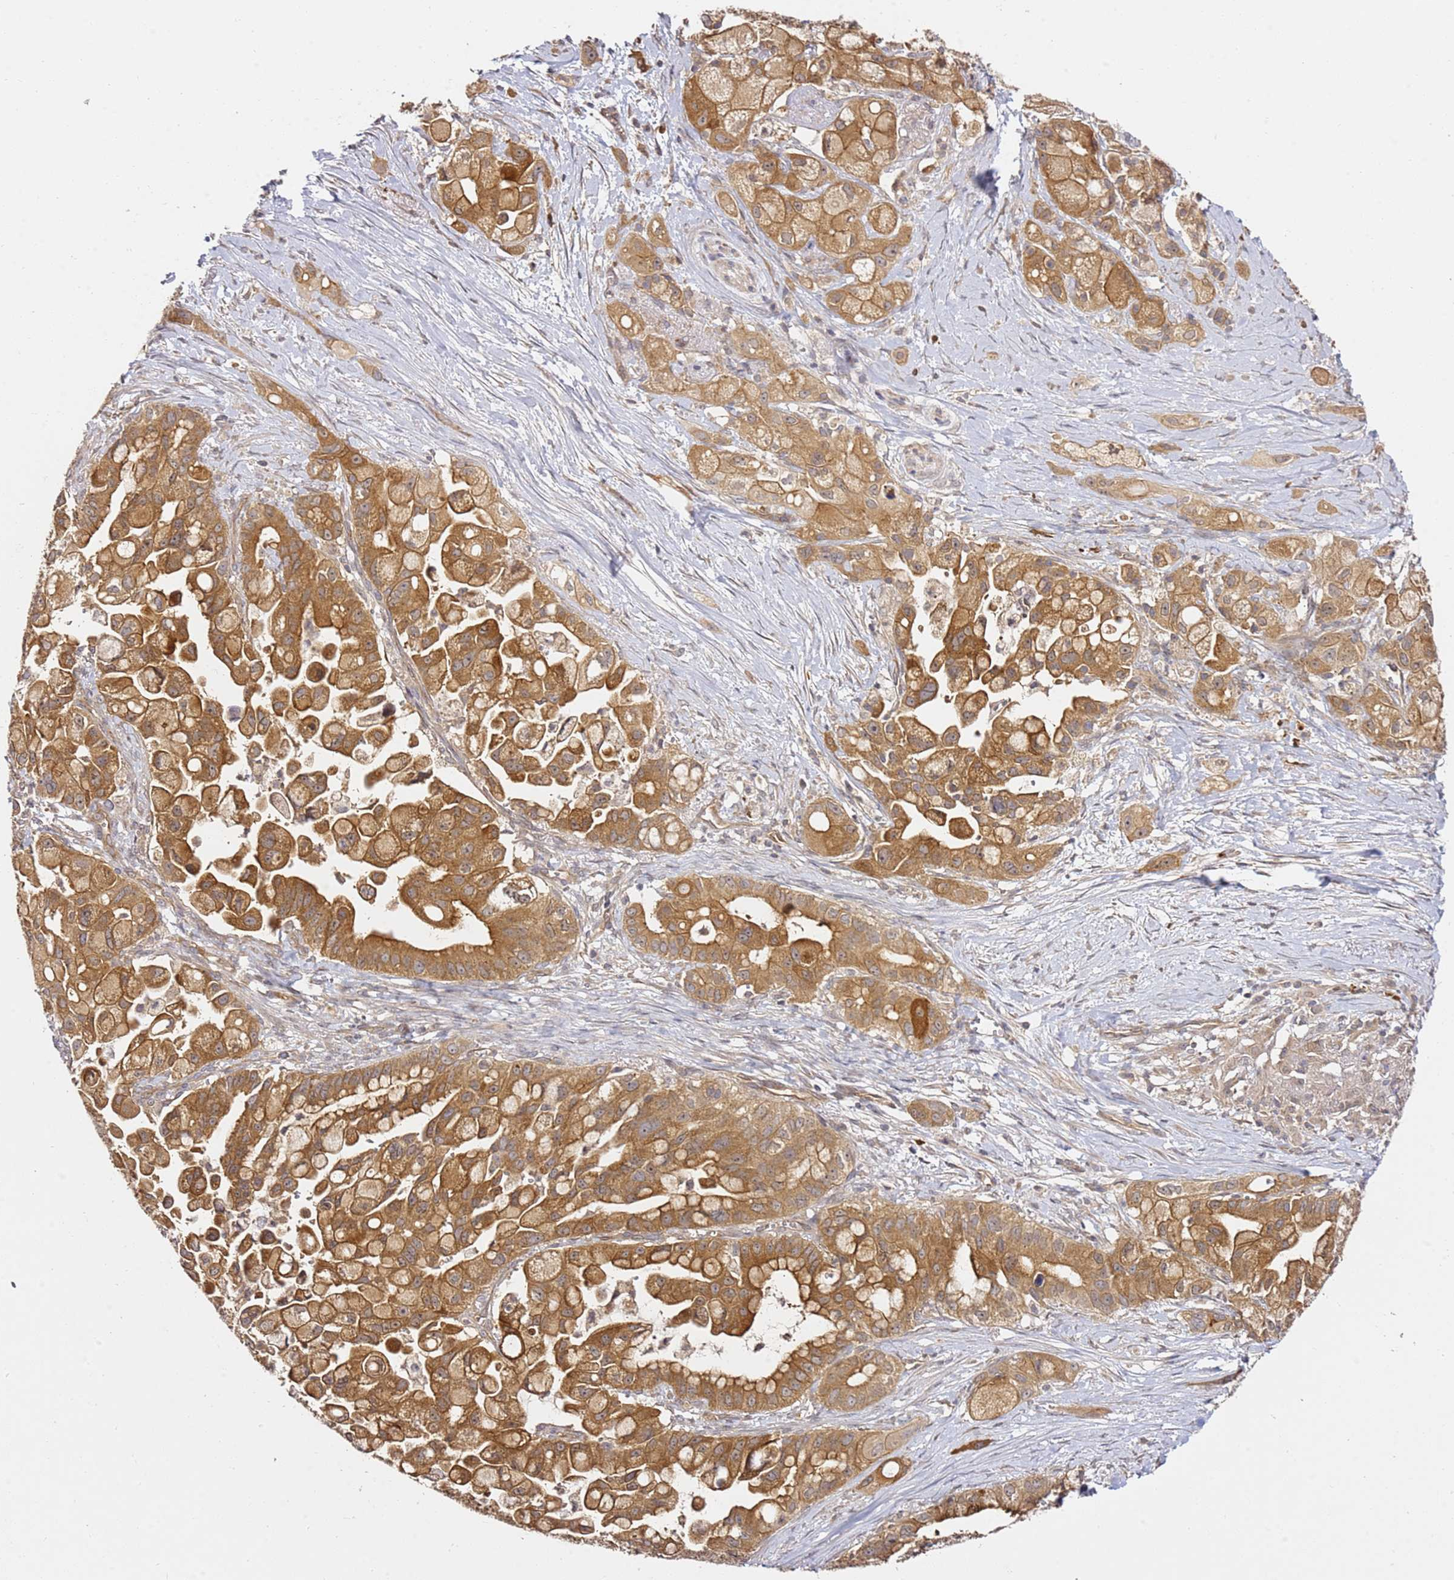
{"staining": {"intensity": "moderate", "quantity": ">75%", "location": "cytoplasmic/membranous"}, "tissue": "pancreatic cancer", "cell_type": "Tumor cells", "image_type": "cancer", "snomed": [{"axis": "morphology", "description": "Adenocarcinoma, NOS"}, {"axis": "topography", "description": "Pancreas"}], "caption": "An image of pancreatic adenocarcinoma stained for a protein exhibits moderate cytoplasmic/membranous brown staining in tumor cells.", "gene": "OSBPL2", "patient": {"sex": "male", "age": 68}}